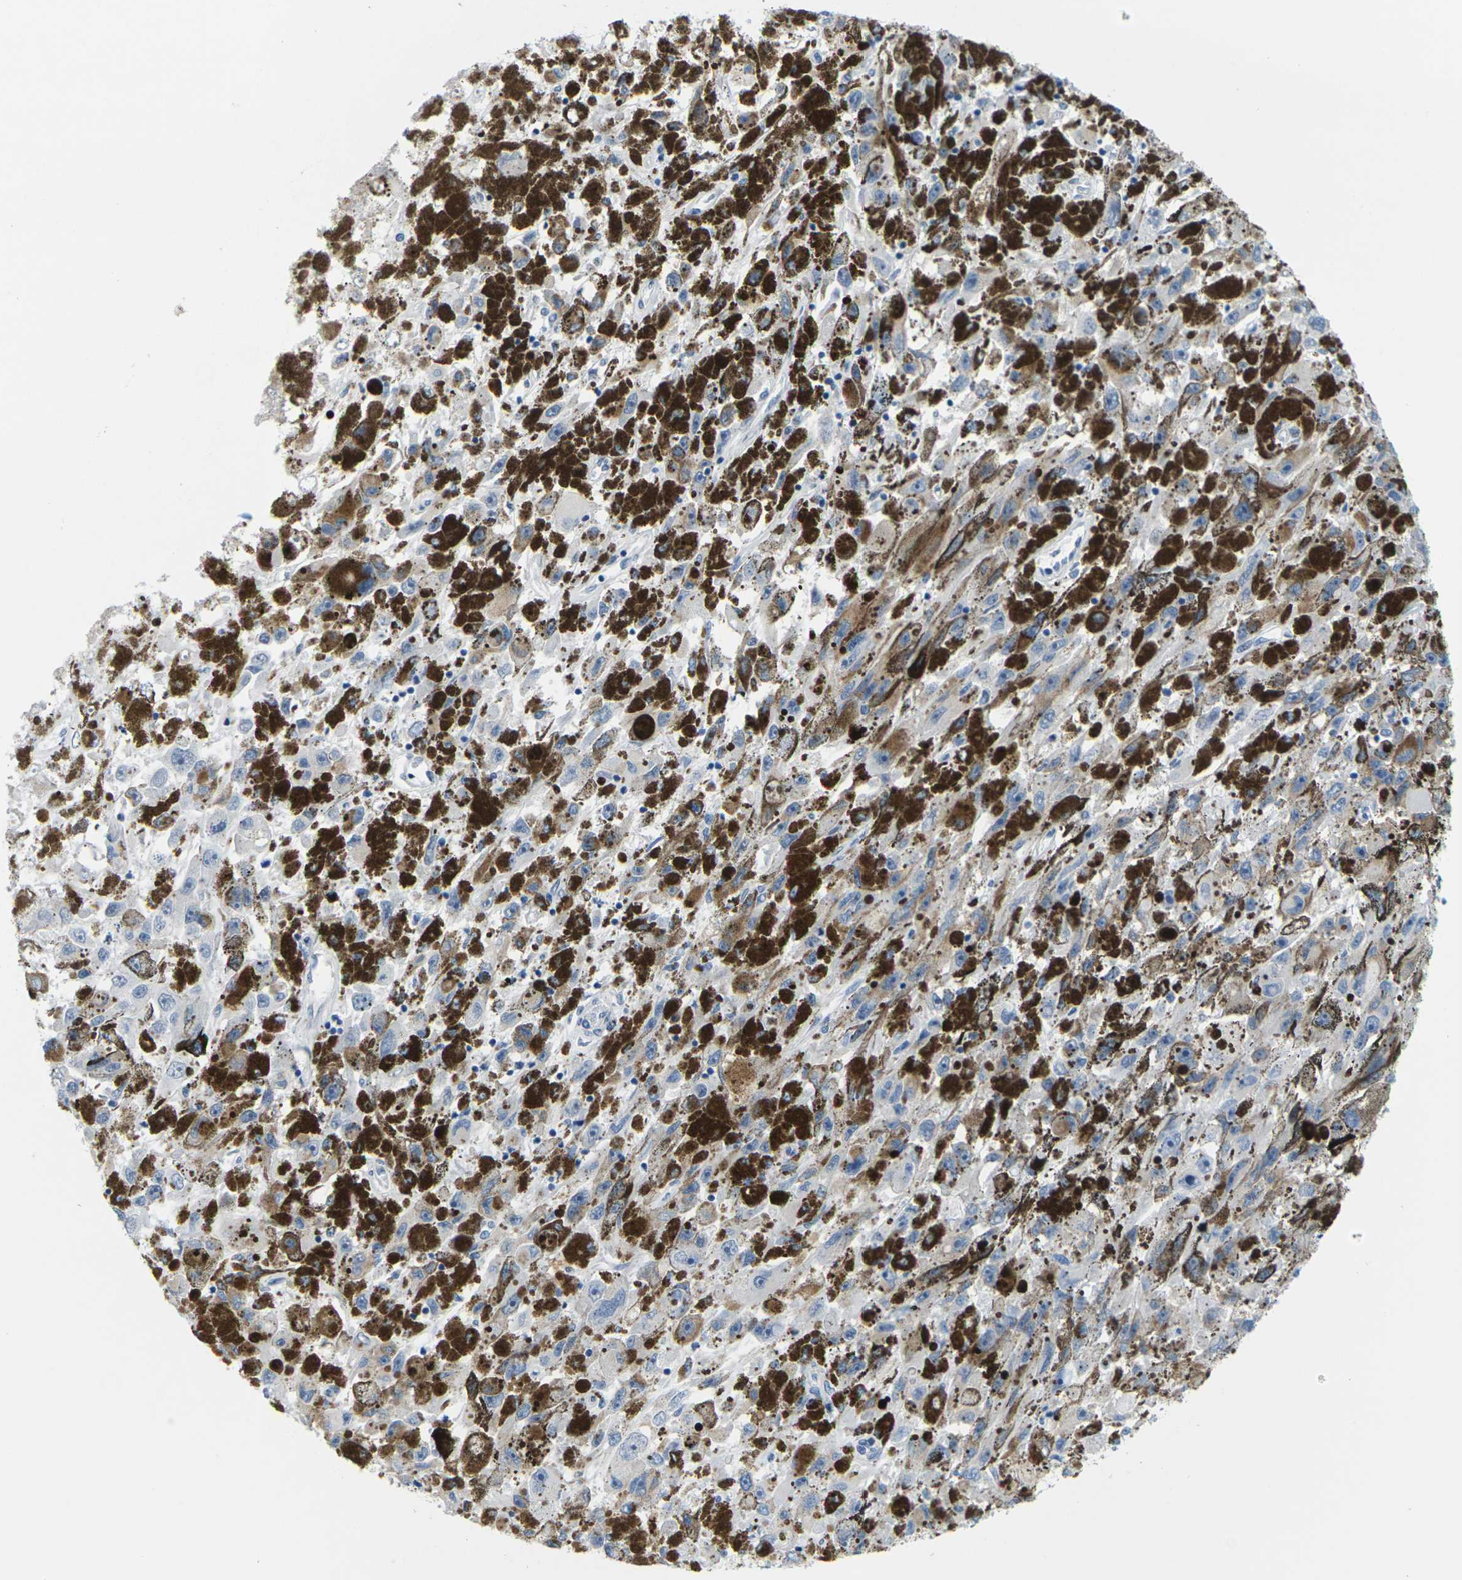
{"staining": {"intensity": "weak", "quantity": "<25%", "location": "cytoplasmic/membranous"}, "tissue": "melanoma", "cell_type": "Tumor cells", "image_type": "cancer", "snomed": [{"axis": "morphology", "description": "Malignant melanoma, NOS"}, {"axis": "topography", "description": "Skin"}], "caption": "This micrograph is of malignant melanoma stained with immunohistochemistry to label a protein in brown with the nuclei are counter-stained blue. There is no staining in tumor cells. (DAB (3,3'-diaminobenzidine) immunohistochemistry with hematoxylin counter stain).", "gene": "SLC12A1", "patient": {"sex": "female", "age": 104}}